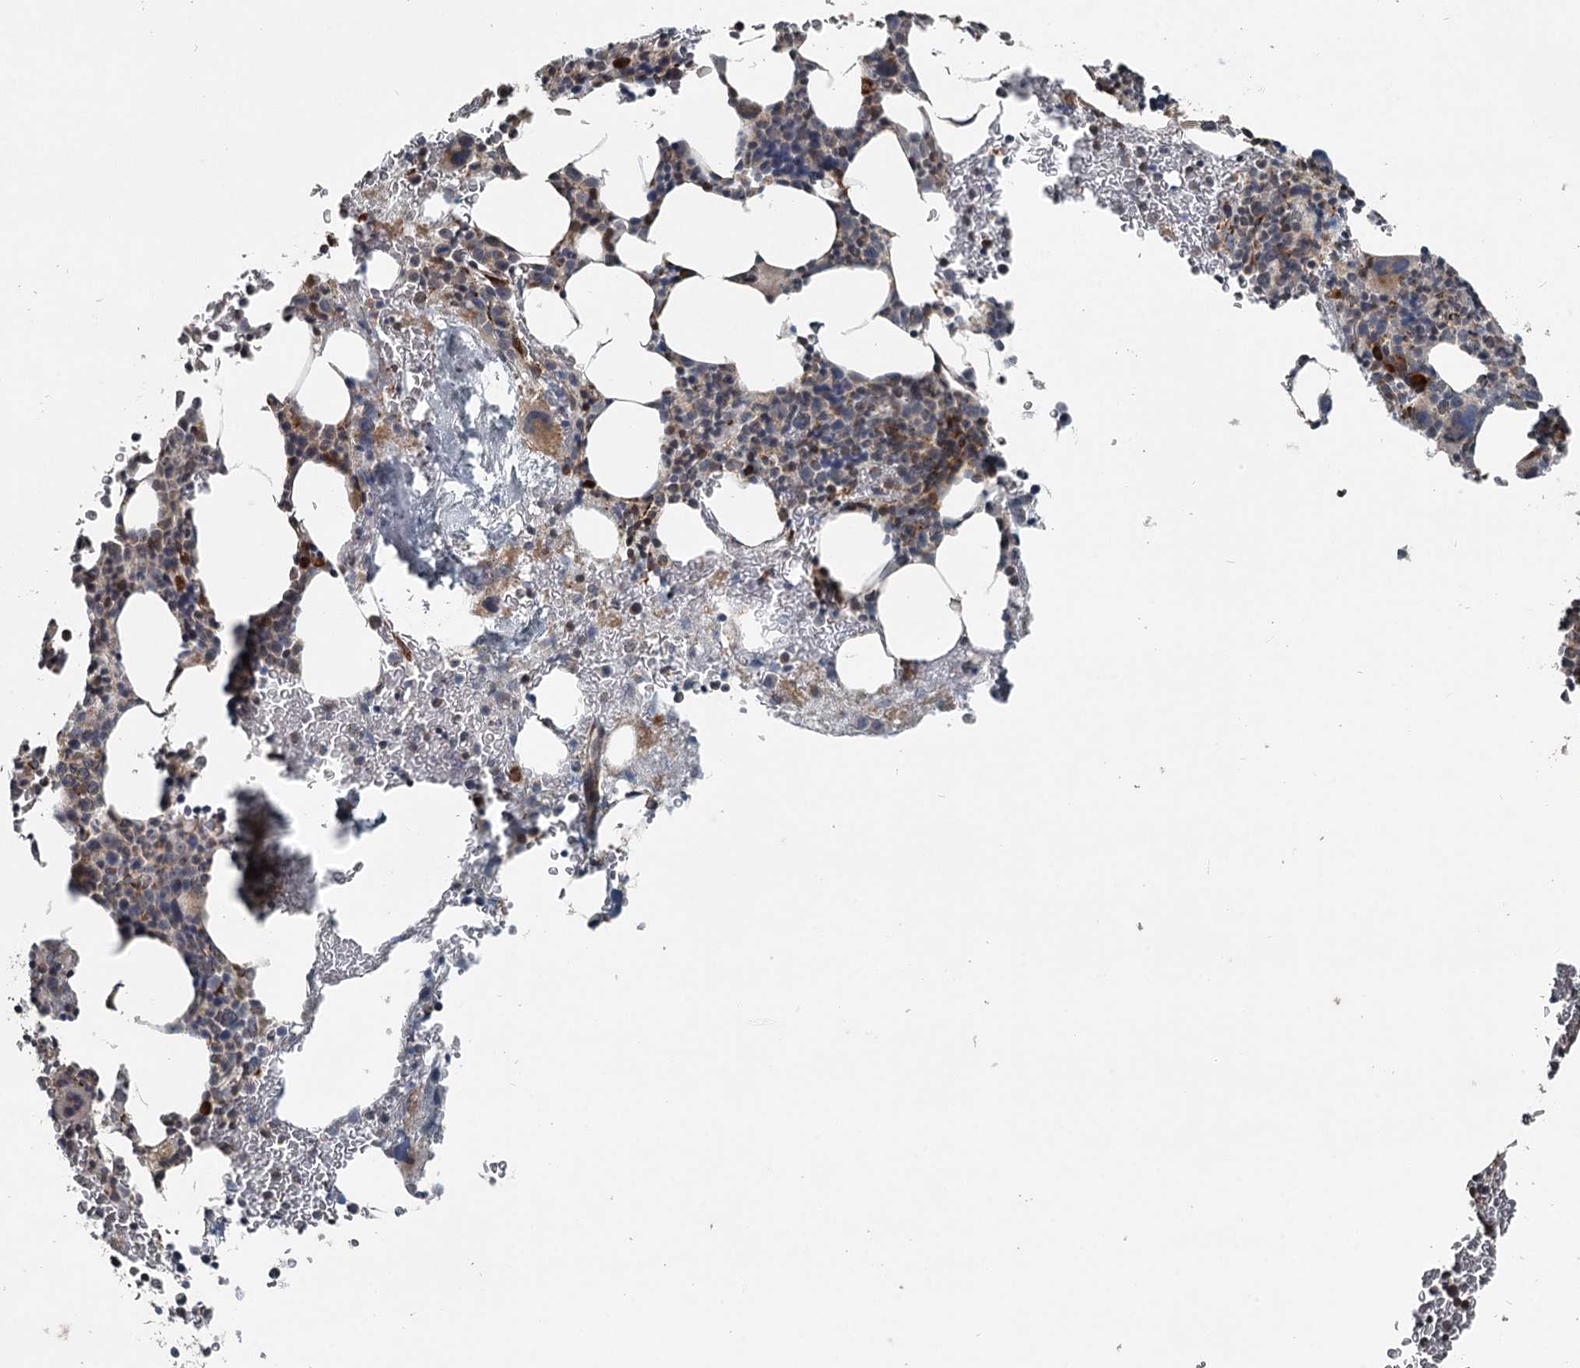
{"staining": {"intensity": "strong", "quantity": "<25%", "location": "cytoplasmic/membranous"}, "tissue": "bone marrow", "cell_type": "Hematopoietic cells", "image_type": "normal", "snomed": [{"axis": "morphology", "description": "Normal tissue, NOS"}, {"axis": "topography", "description": "Bone marrow"}], "caption": "The image exhibits staining of normal bone marrow, revealing strong cytoplasmic/membranous protein positivity (brown color) within hematopoietic cells.", "gene": "RASSF8", "patient": {"sex": "male", "age": 79}}